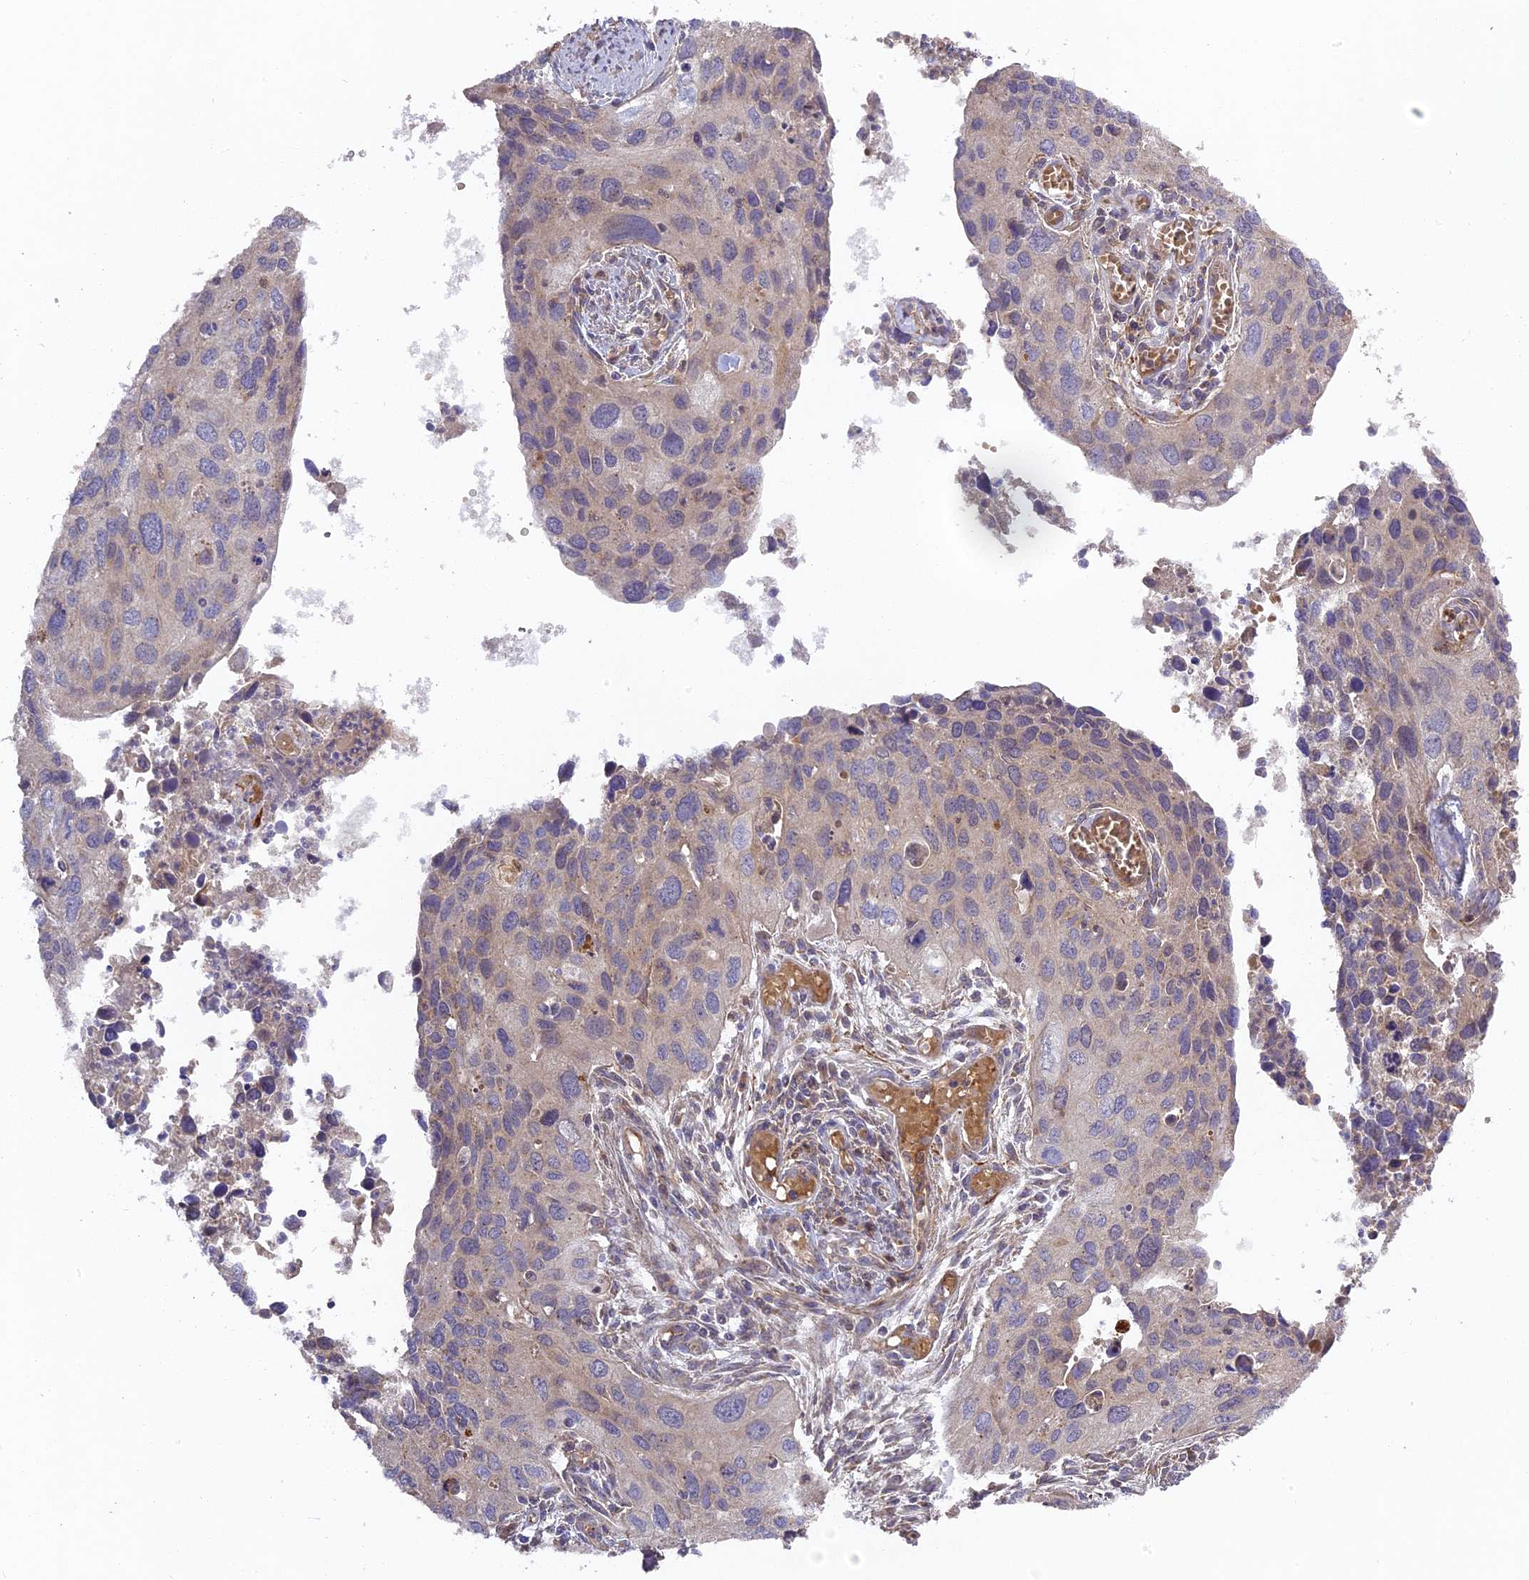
{"staining": {"intensity": "negative", "quantity": "none", "location": "none"}, "tissue": "cervical cancer", "cell_type": "Tumor cells", "image_type": "cancer", "snomed": [{"axis": "morphology", "description": "Squamous cell carcinoma, NOS"}, {"axis": "topography", "description": "Cervix"}], "caption": "High power microscopy histopathology image of an immunohistochemistry histopathology image of cervical cancer, revealing no significant staining in tumor cells.", "gene": "RPIA", "patient": {"sex": "female", "age": 55}}